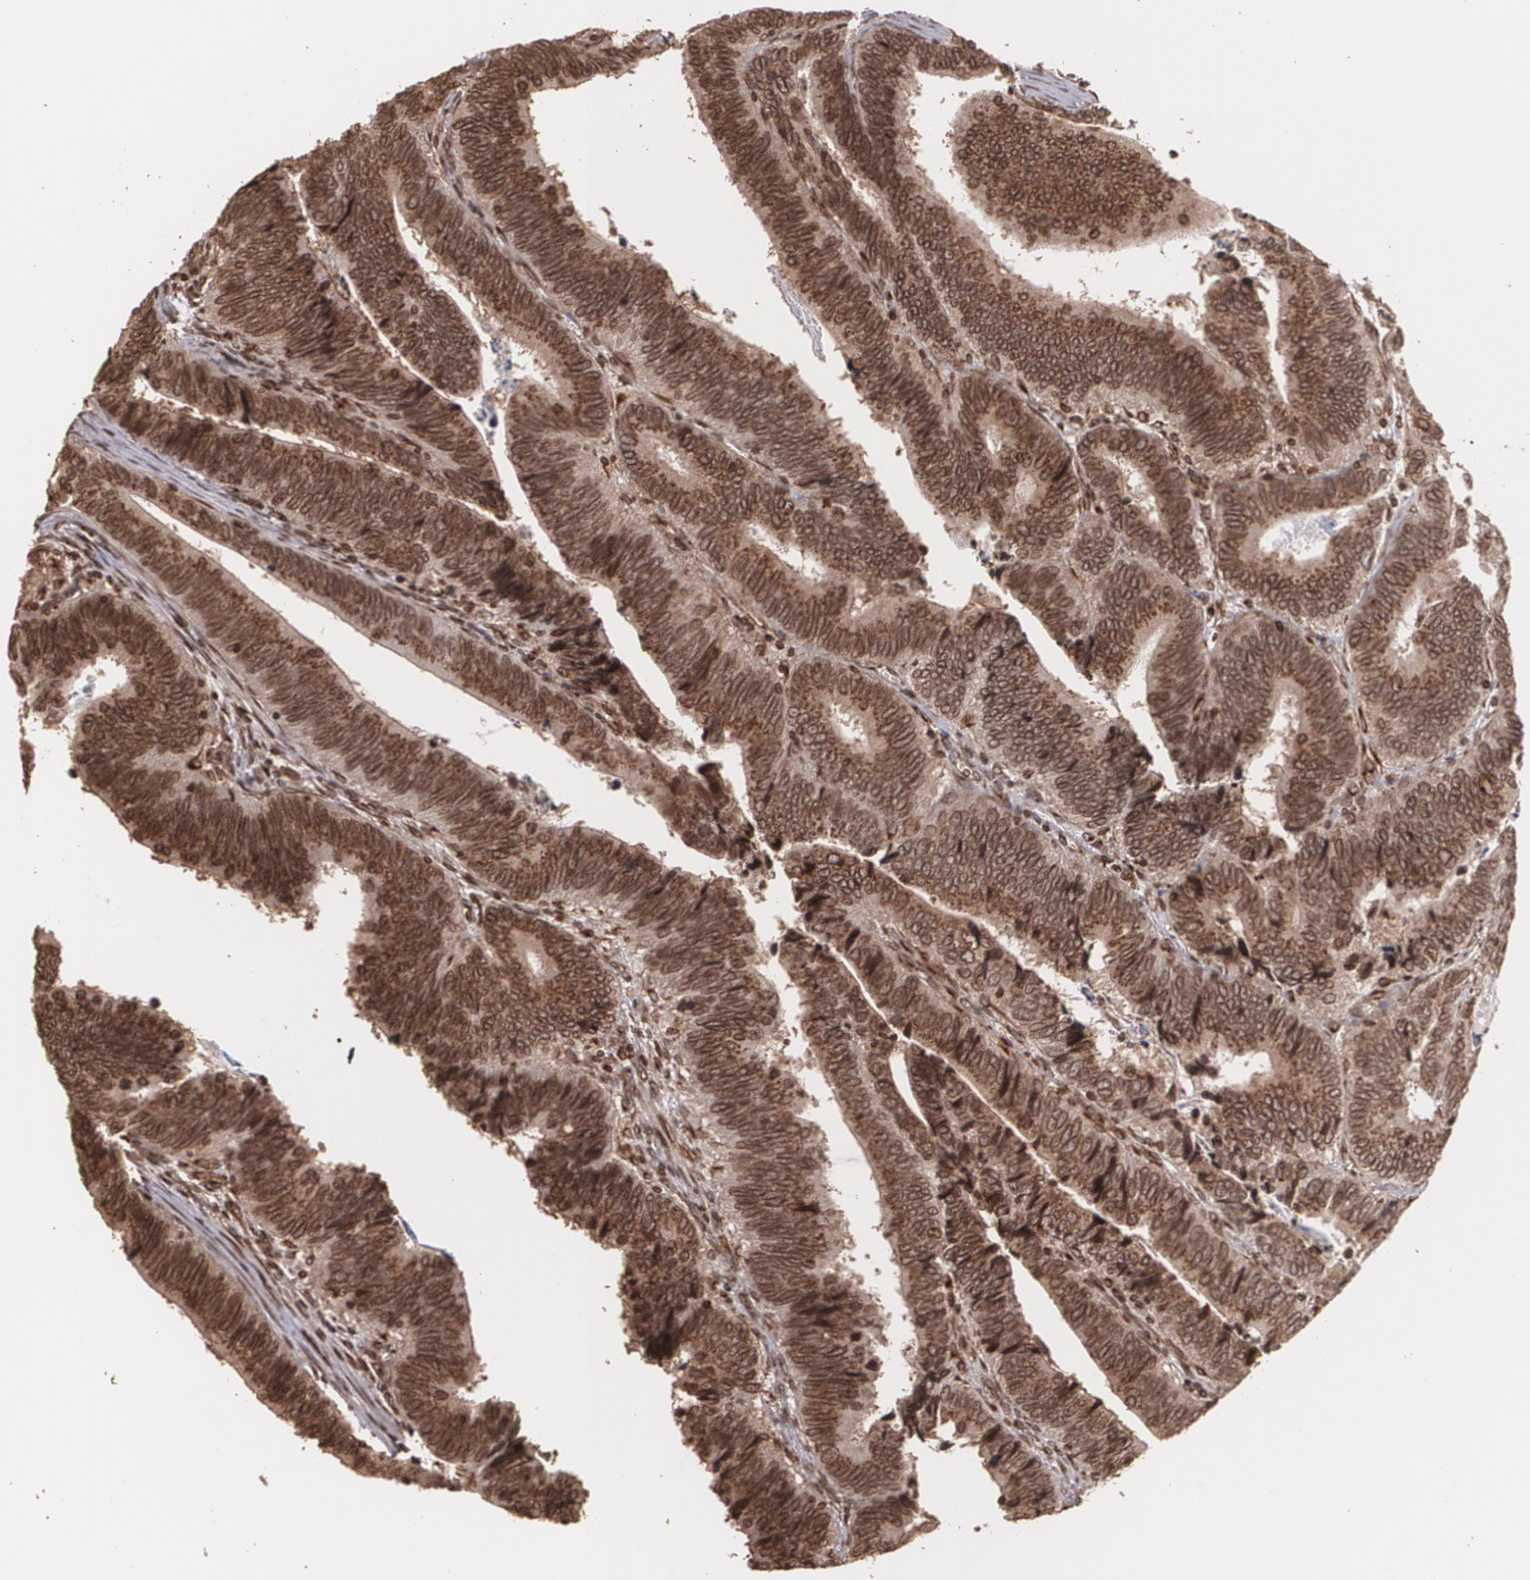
{"staining": {"intensity": "strong", "quantity": ">75%", "location": "cytoplasmic/membranous"}, "tissue": "colorectal cancer", "cell_type": "Tumor cells", "image_type": "cancer", "snomed": [{"axis": "morphology", "description": "Adenocarcinoma, NOS"}, {"axis": "topography", "description": "Colon"}], "caption": "The histopathology image demonstrates staining of adenocarcinoma (colorectal), revealing strong cytoplasmic/membranous protein expression (brown color) within tumor cells.", "gene": "TRIP11", "patient": {"sex": "male", "age": 72}}